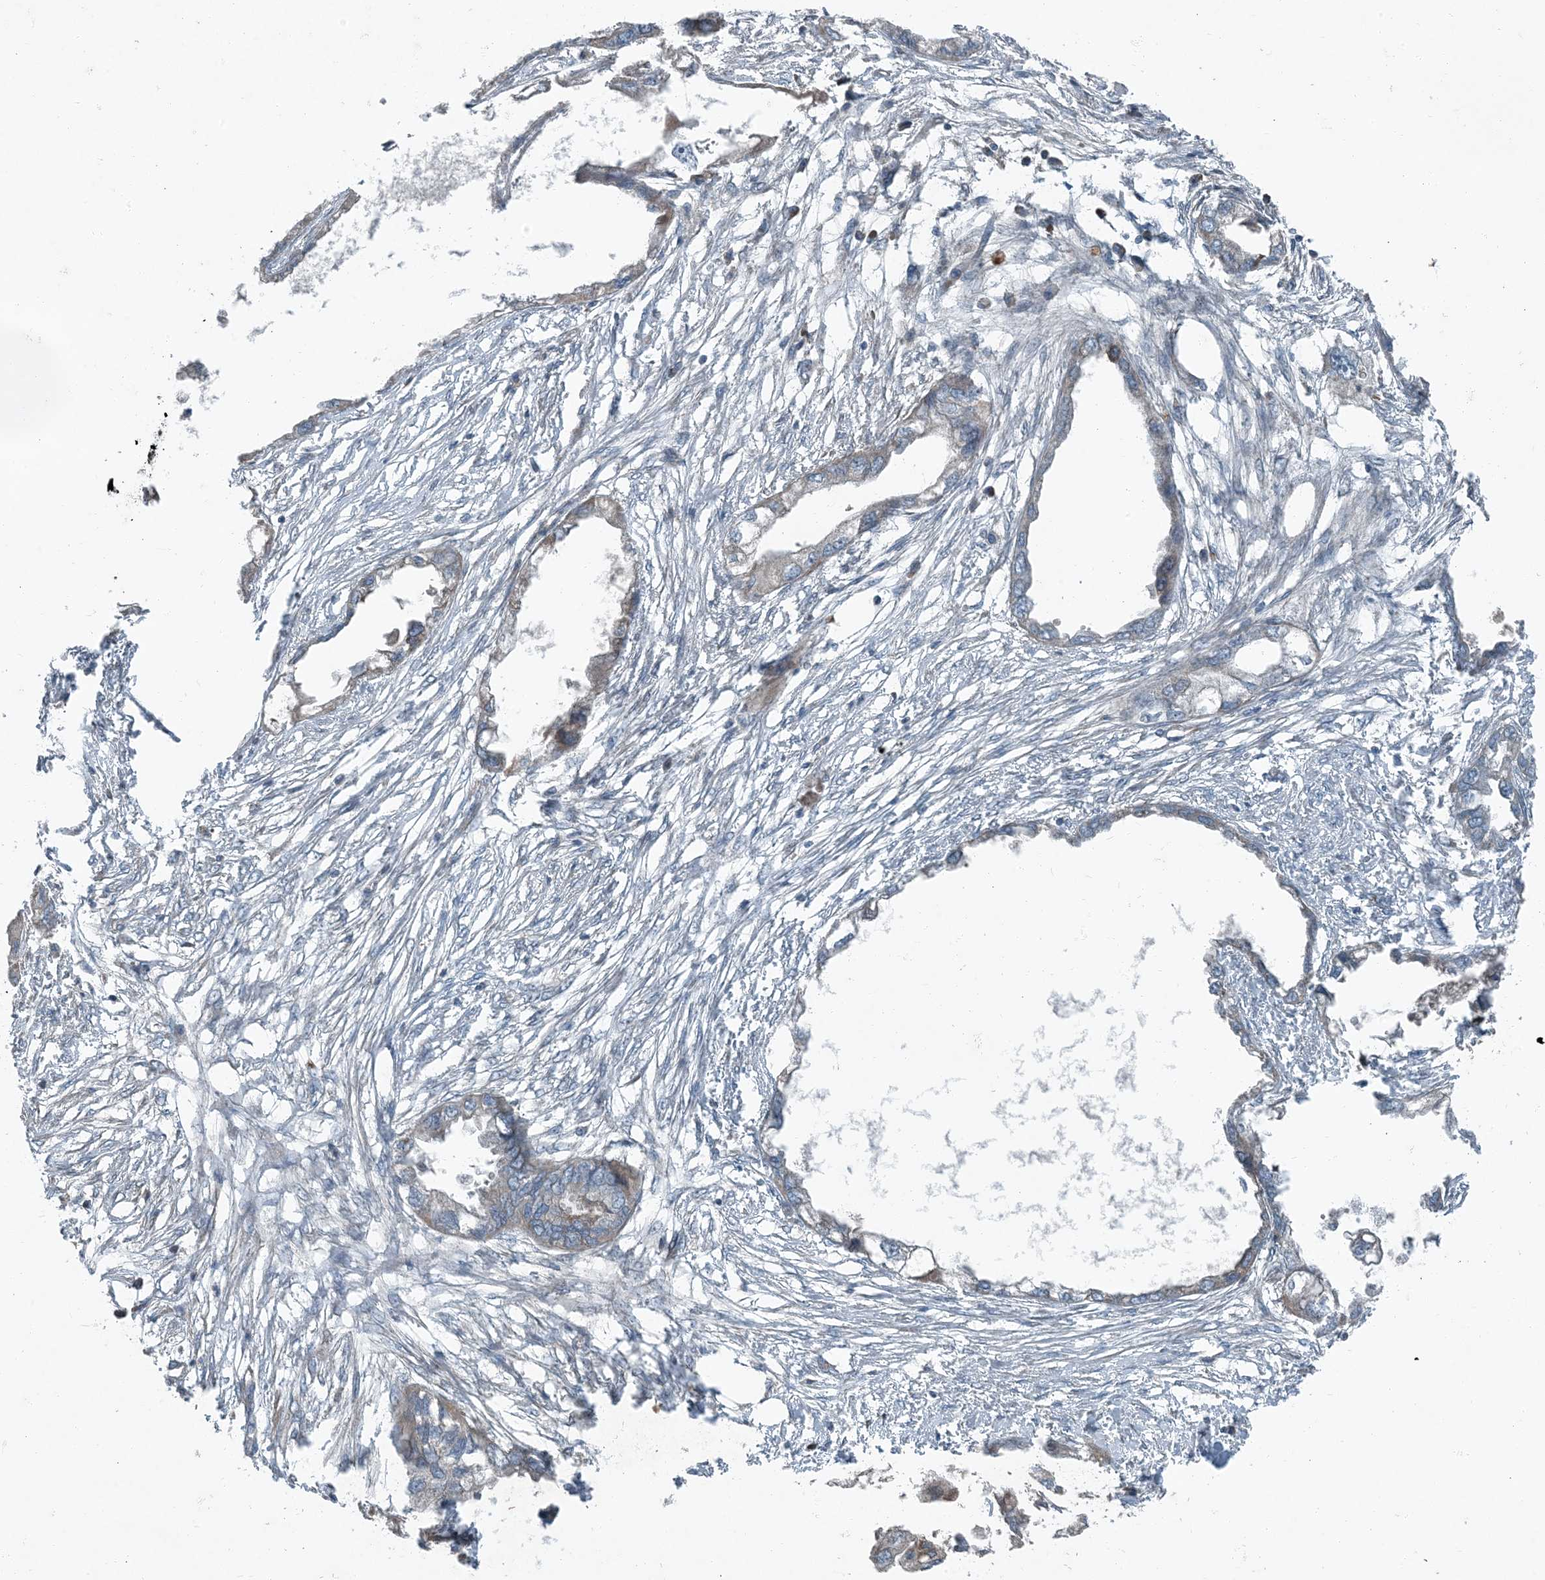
{"staining": {"intensity": "negative", "quantity": "none", "location": "none"}, "tissue": "endometrial cancer", "cell_type": "Tumor cells", "image_type": "cancer", "snomed": [{"axis": "morphology", "description": "Adenocarcinoma, NOS"}, {"axis": "morphology", "description": "Adenocarcinoma, metastatic, NOS"}, {"axis": "topography", "description": "Adipose tissue"}, {"axis": "topography", "description": "Endometrium"}], "caption": "This is an immunohistochemistry (IHC) photomicrograph of endometrial cancer. There is no staining in tumor cells.", "gene": "APOM", "patient": {"sex": "female", "age": 67}}